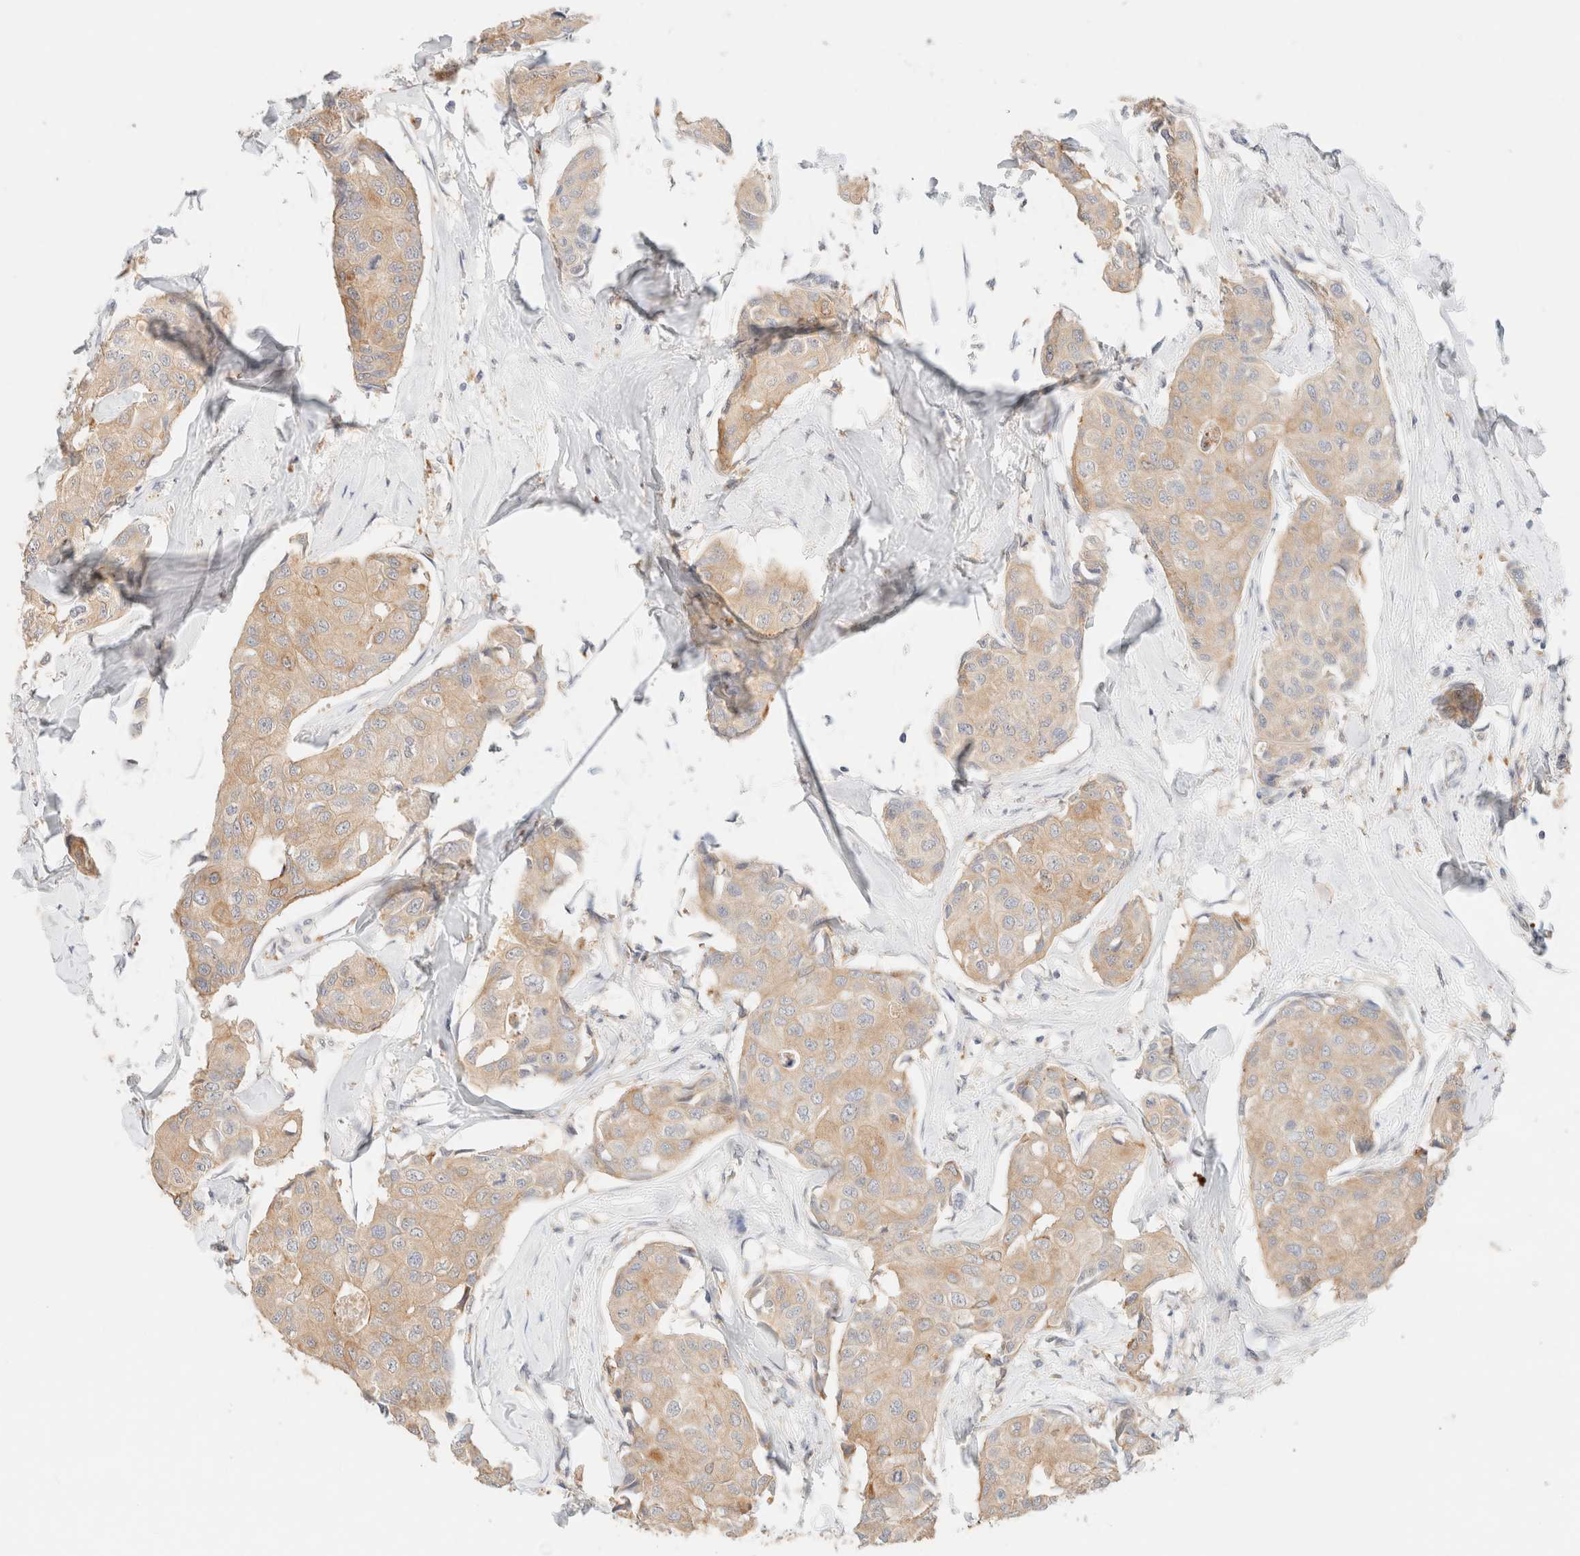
{"staining": {"intensity": "moderate", "quantity": ">75%", "location": "cytoplasmic/membranous"}, "tissue": "breast cancer", "cell_type": "Tumor cells", "image_type": "cancer", "snomed": [{"axis": "morphology", "description": "Duct carcinoma"}, {"axis": "topography", "description": "Breast"}], "caption": "Immunohistochemistry (IHC) photomicrograph of neoplastic tissue: human breast cancer (intraductal carcinoma) stained using IHC shows medium levels of moderate protein expression localized specifically in the cytoplasmic/membranous of tumor cells, appearing as a cytoplasmic/membranous brown color.", "gene": "SGSM2", "patient": {"sex": "female", "age": 80}}